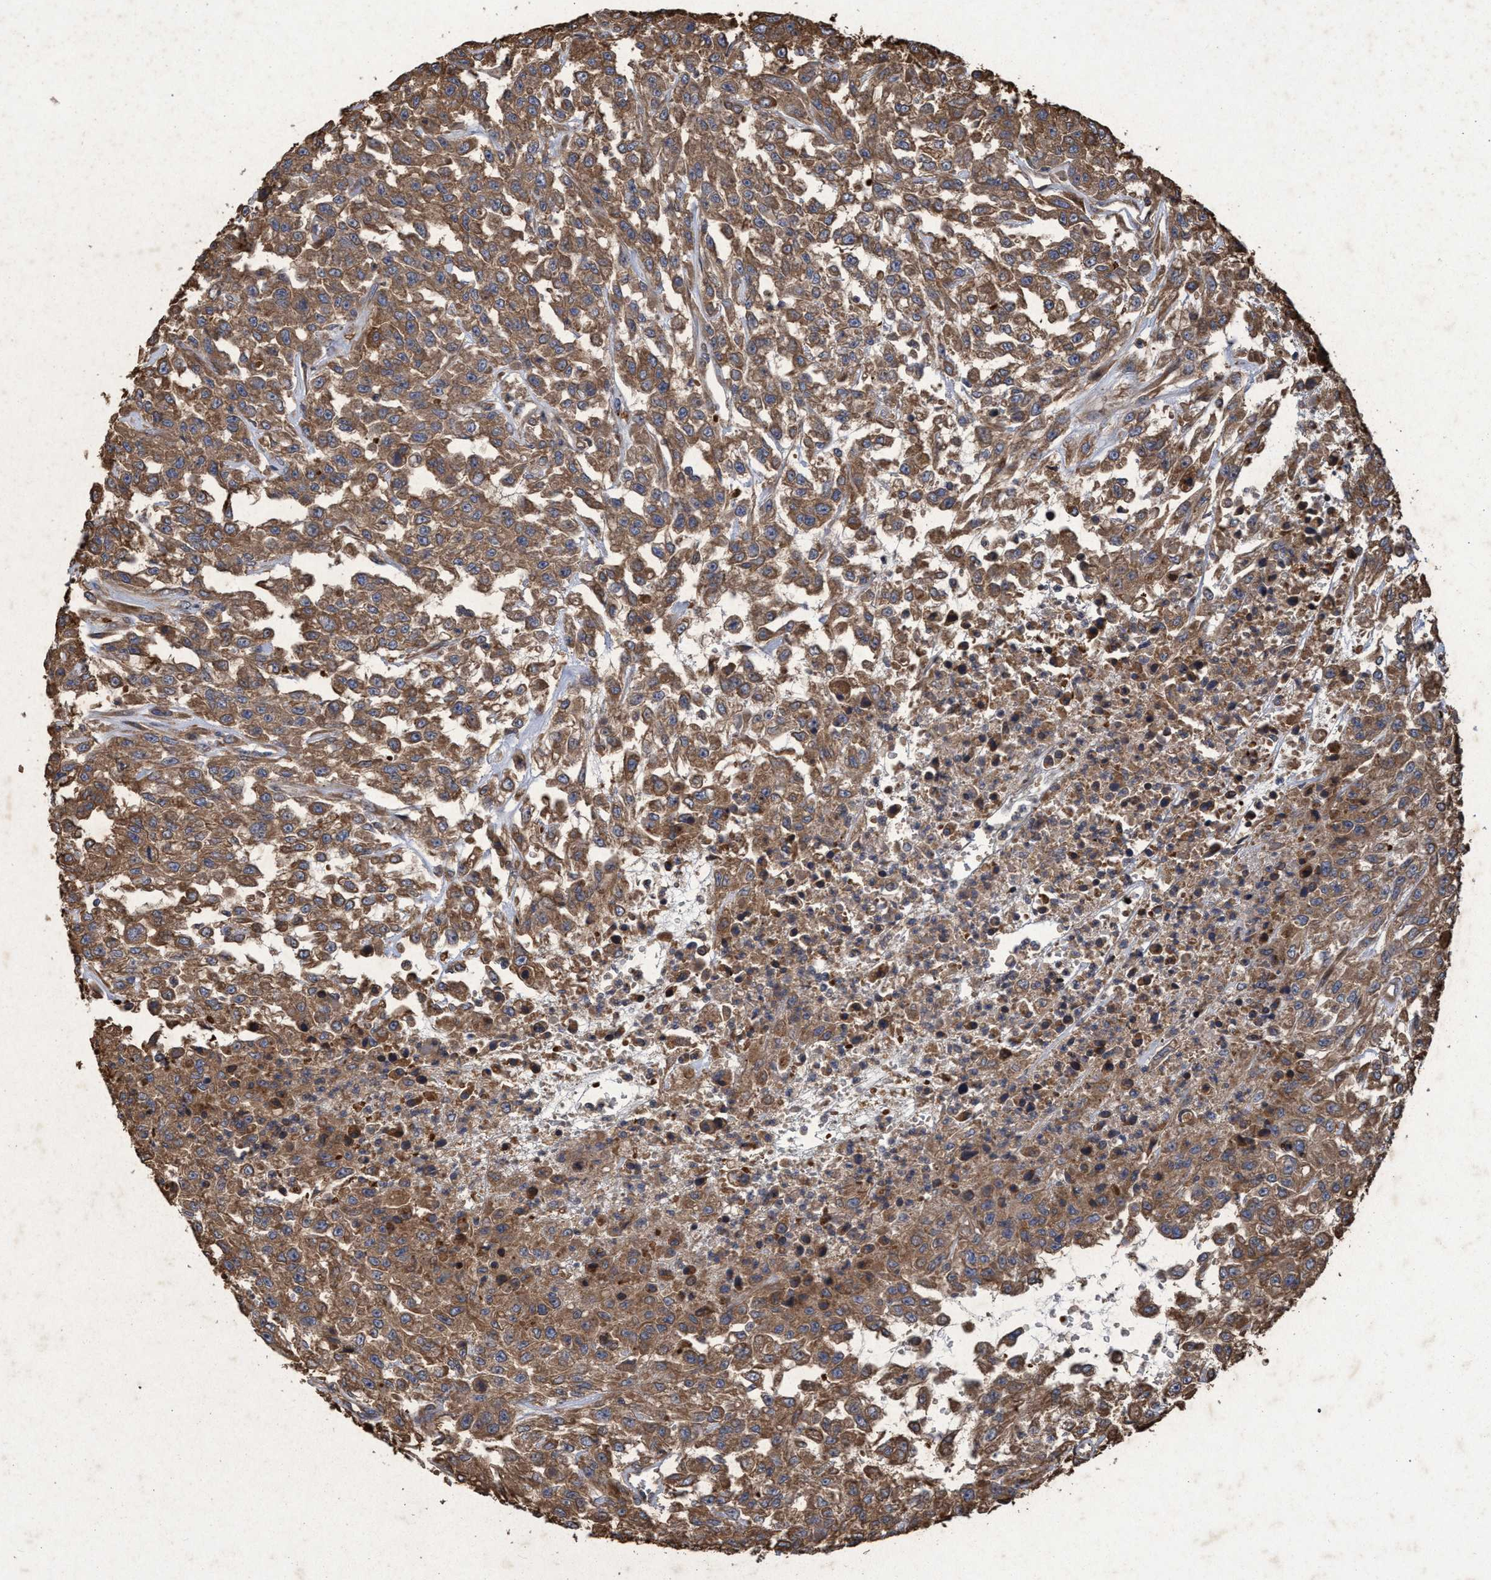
{"staining": {"intensity": "moderate", "quantity": ">75%", "location": "cytoplasmic/membranous"}, "tissue": "urothelial cancer", "cell_type": "Tumor cells", "image_type": "cancer", "snomed": [{"axis": "morphology", "description": "Urothelial carcinoma, High grade"}, {"axis": "topography", "description": "Urinary bladder"}], "caption": "IHC histopathology image of human high-grade urothelial carcinoma stained for a protein (brown), which displays medium levels of moderate cytoplasmic/membranous staining in about >75% of tumor cells.", "gene": "CHMP6", "patient": {"sex": "male", "age": 46}}